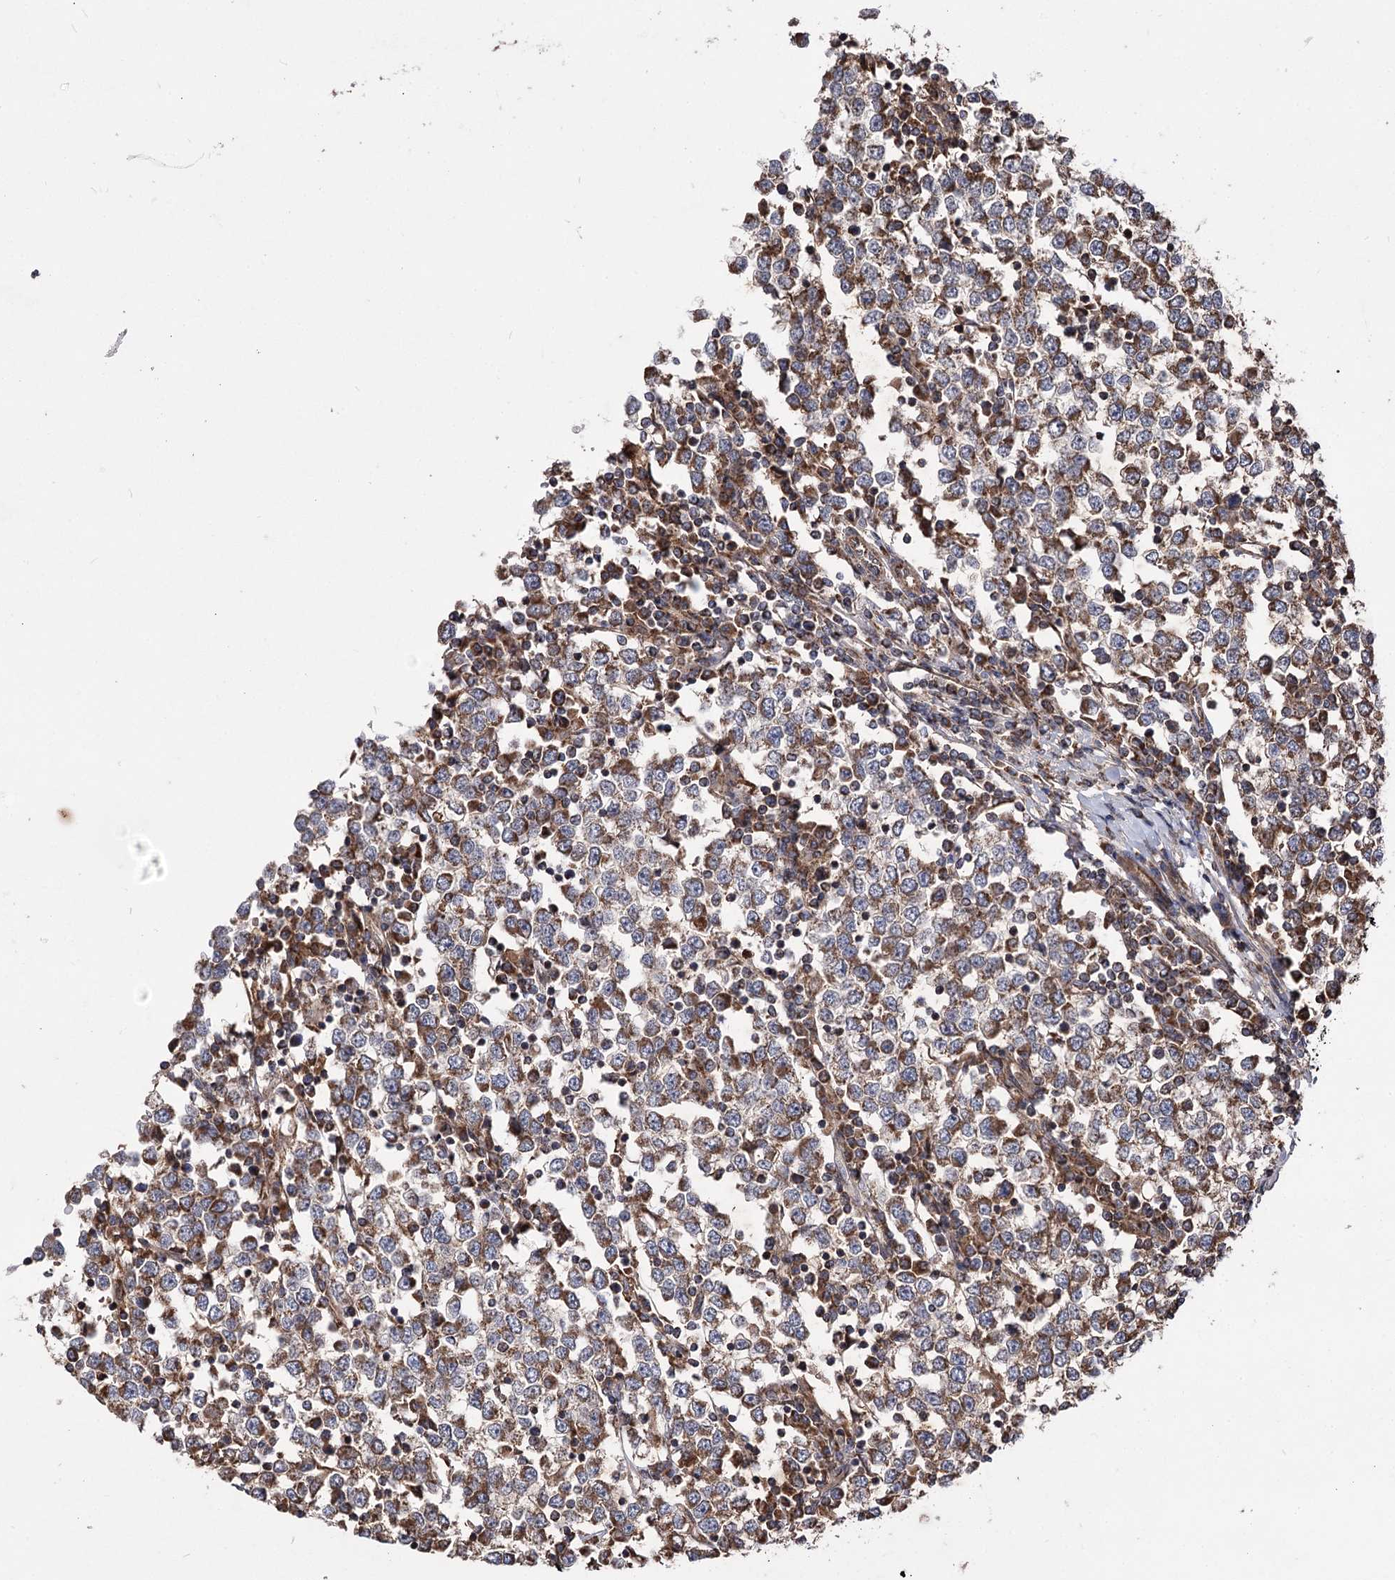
{"staining": {"intensity": "strong", "quantity": ">75%", "location": "cytoplasmic/membranous"}, "tissue": "testis cancer", "cell_type": "Tumor cells", "image_type": "cancer", "snomed": [{"axis": "morphology", "description": "Seminoma, NOS"}, {"axis": "topography", "description": "Testis"}], "caption": "Human testis seminoma stained with a protein marker shows strong staining in tumor cells.", "gene": "RASSF3", "patient": {"sex": "male", "age": 65}}